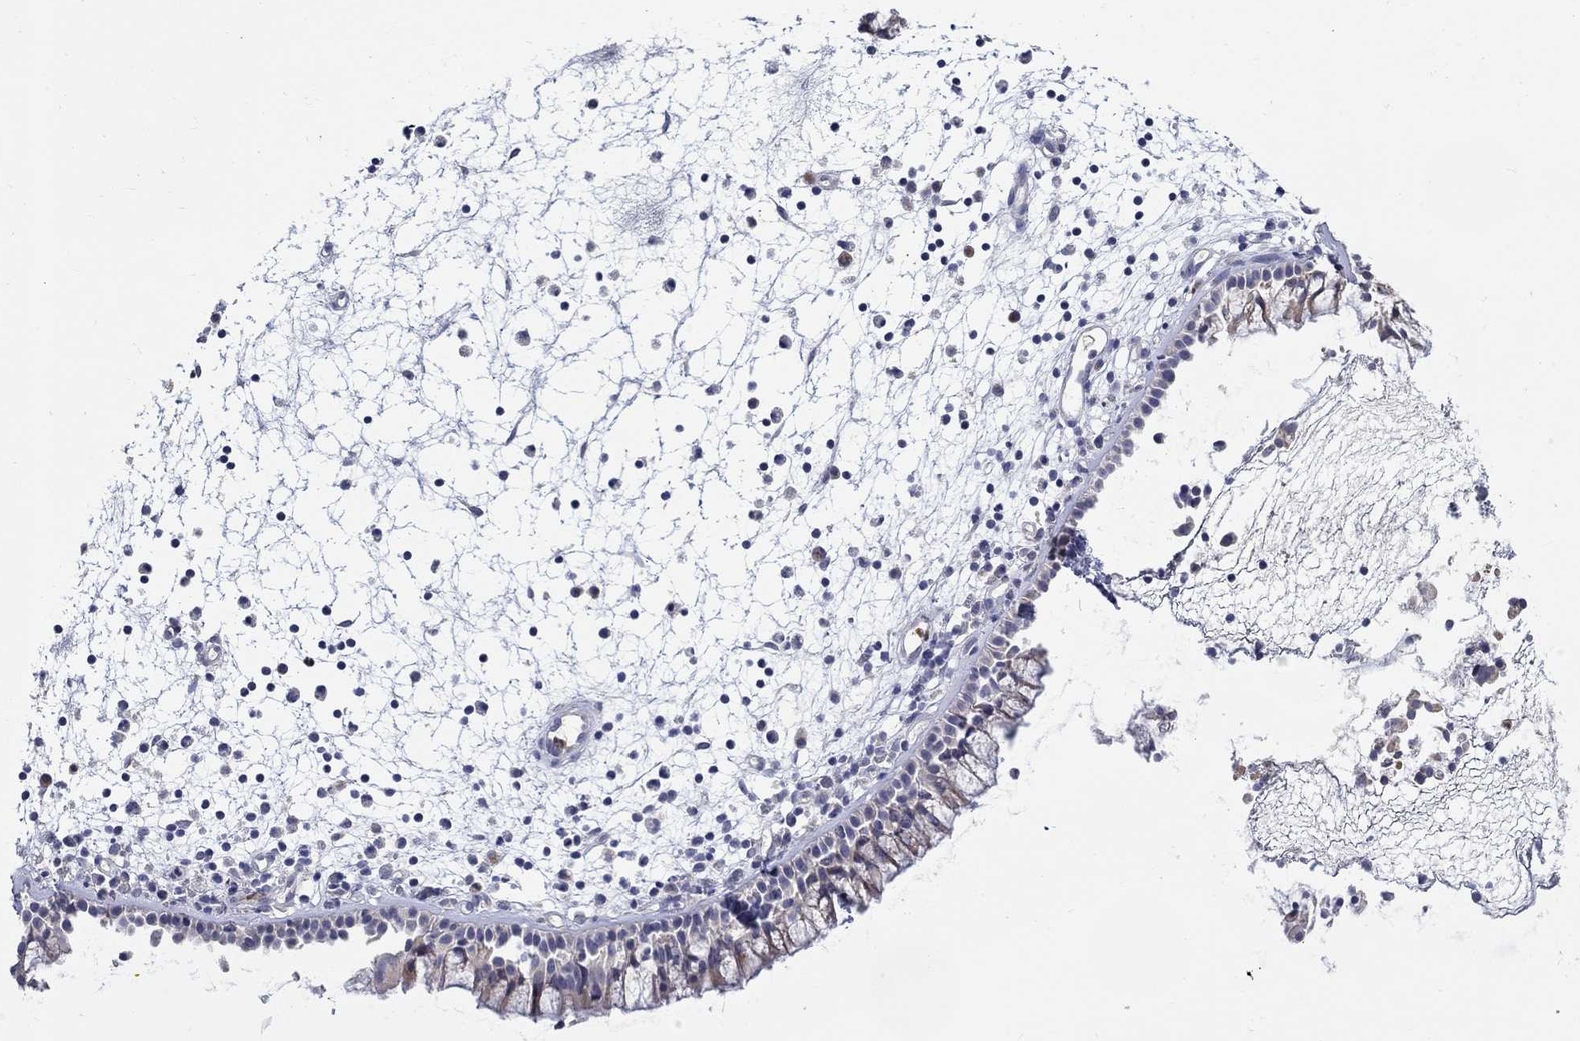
{"staining": {"intensity": "negative", "quantity": "none", "location": "none"}, "tissue": "nasopharynx", "cell_type": "Respiratory epithelial cells", "image_type": "normal", "snomed": [{"axis": "morphology", "description": "Normal tissue, NOS"}, {"axis": "morphology", "description": "Polyp, NOS"}, {"axis": "topography", "description": "Nasopharynx"}], "caption": "Immunohistochemistry of normal nasopharynx demonstrates no staining in respiratory epithelial cells.", "gene": "ABCA4", "patient": {"sex": "female", "age": 56}}